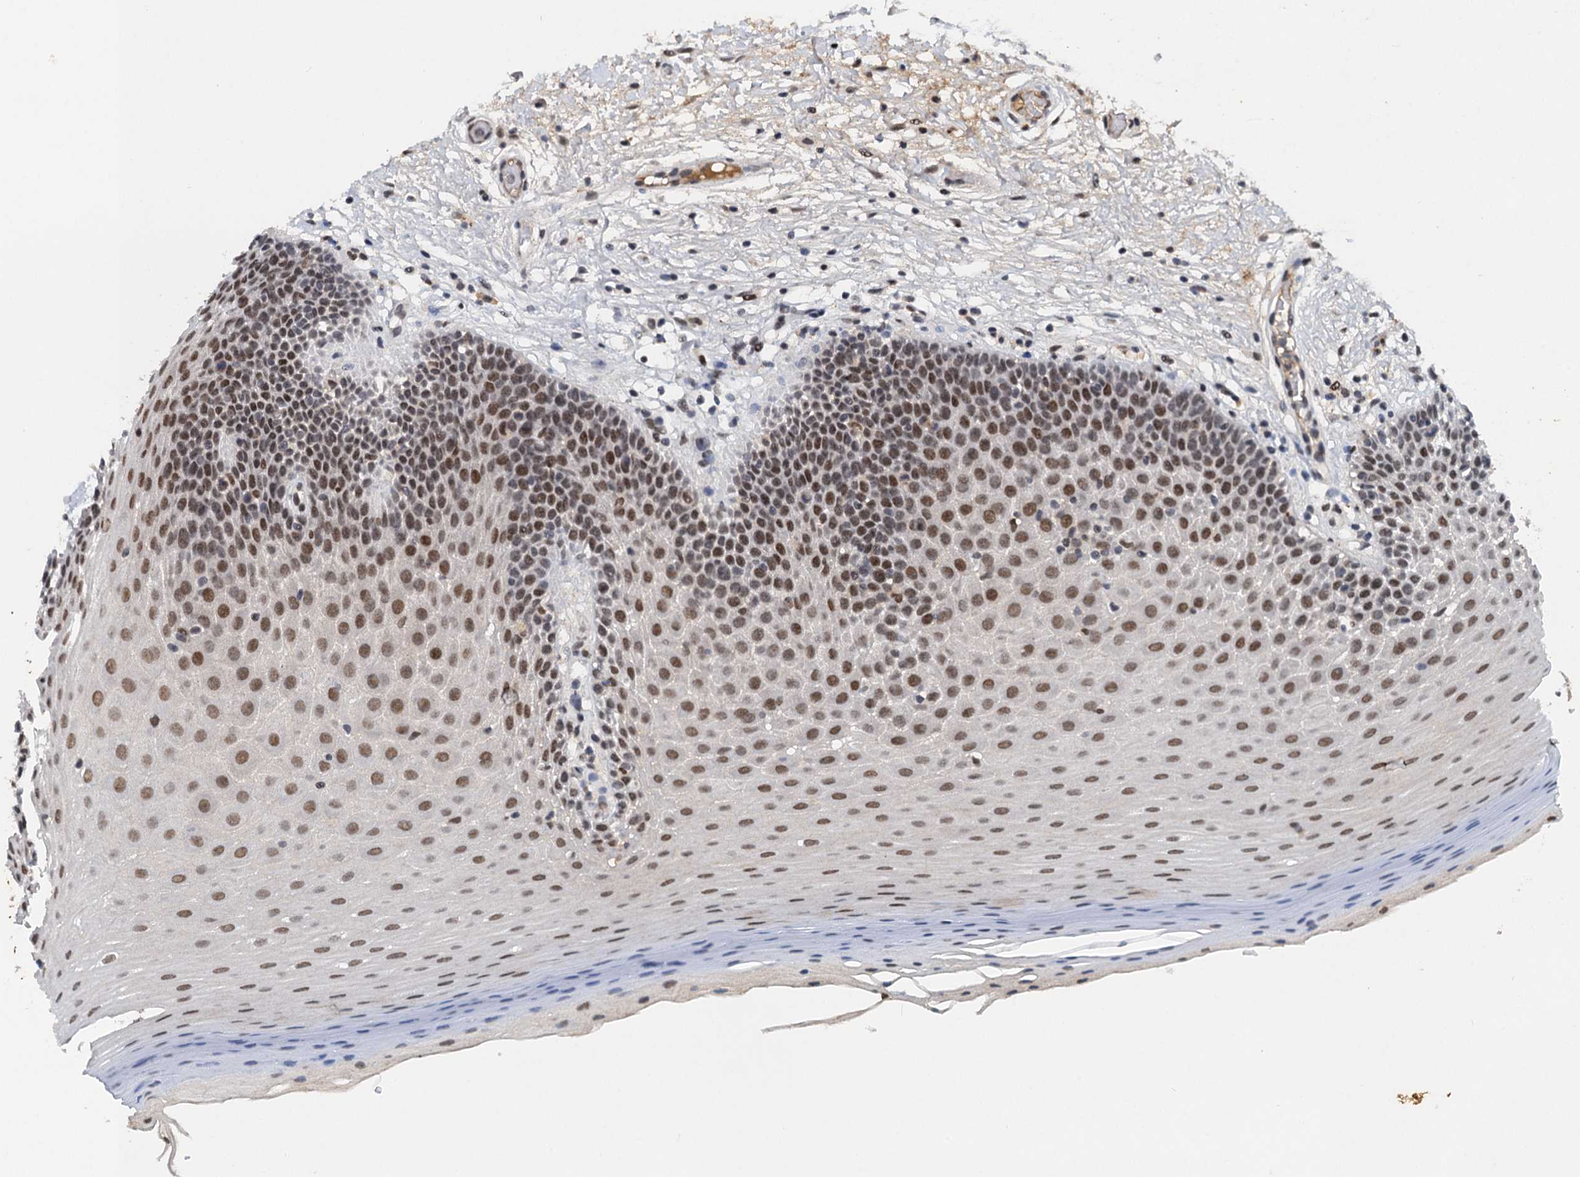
{"staining": {"intensity": "moderate", "quantity": "25%-75%", "location": "nuclear"}, "tissue": "oral mucosa", "cell_type": "Squamous epithelial cells", "image_type": "normal", "snomed": [{"axis": "morphology", "description": "Normal tissue, NOS"}, {"axis": "topography", "description": "Oral tissue"}, {"axis": "topography", "description": "Tounge, NOS"}], "caption": "Immunohistochemical staining of normal oral mucosa demonstrates moderate nuclear protein staining in approximately 25%-75% of squamous epithelial cells. (IHC, brightfield microscopy, high magnification).", "gene": "CSTF3", "patient": {"sex": "male", "age": 47}}